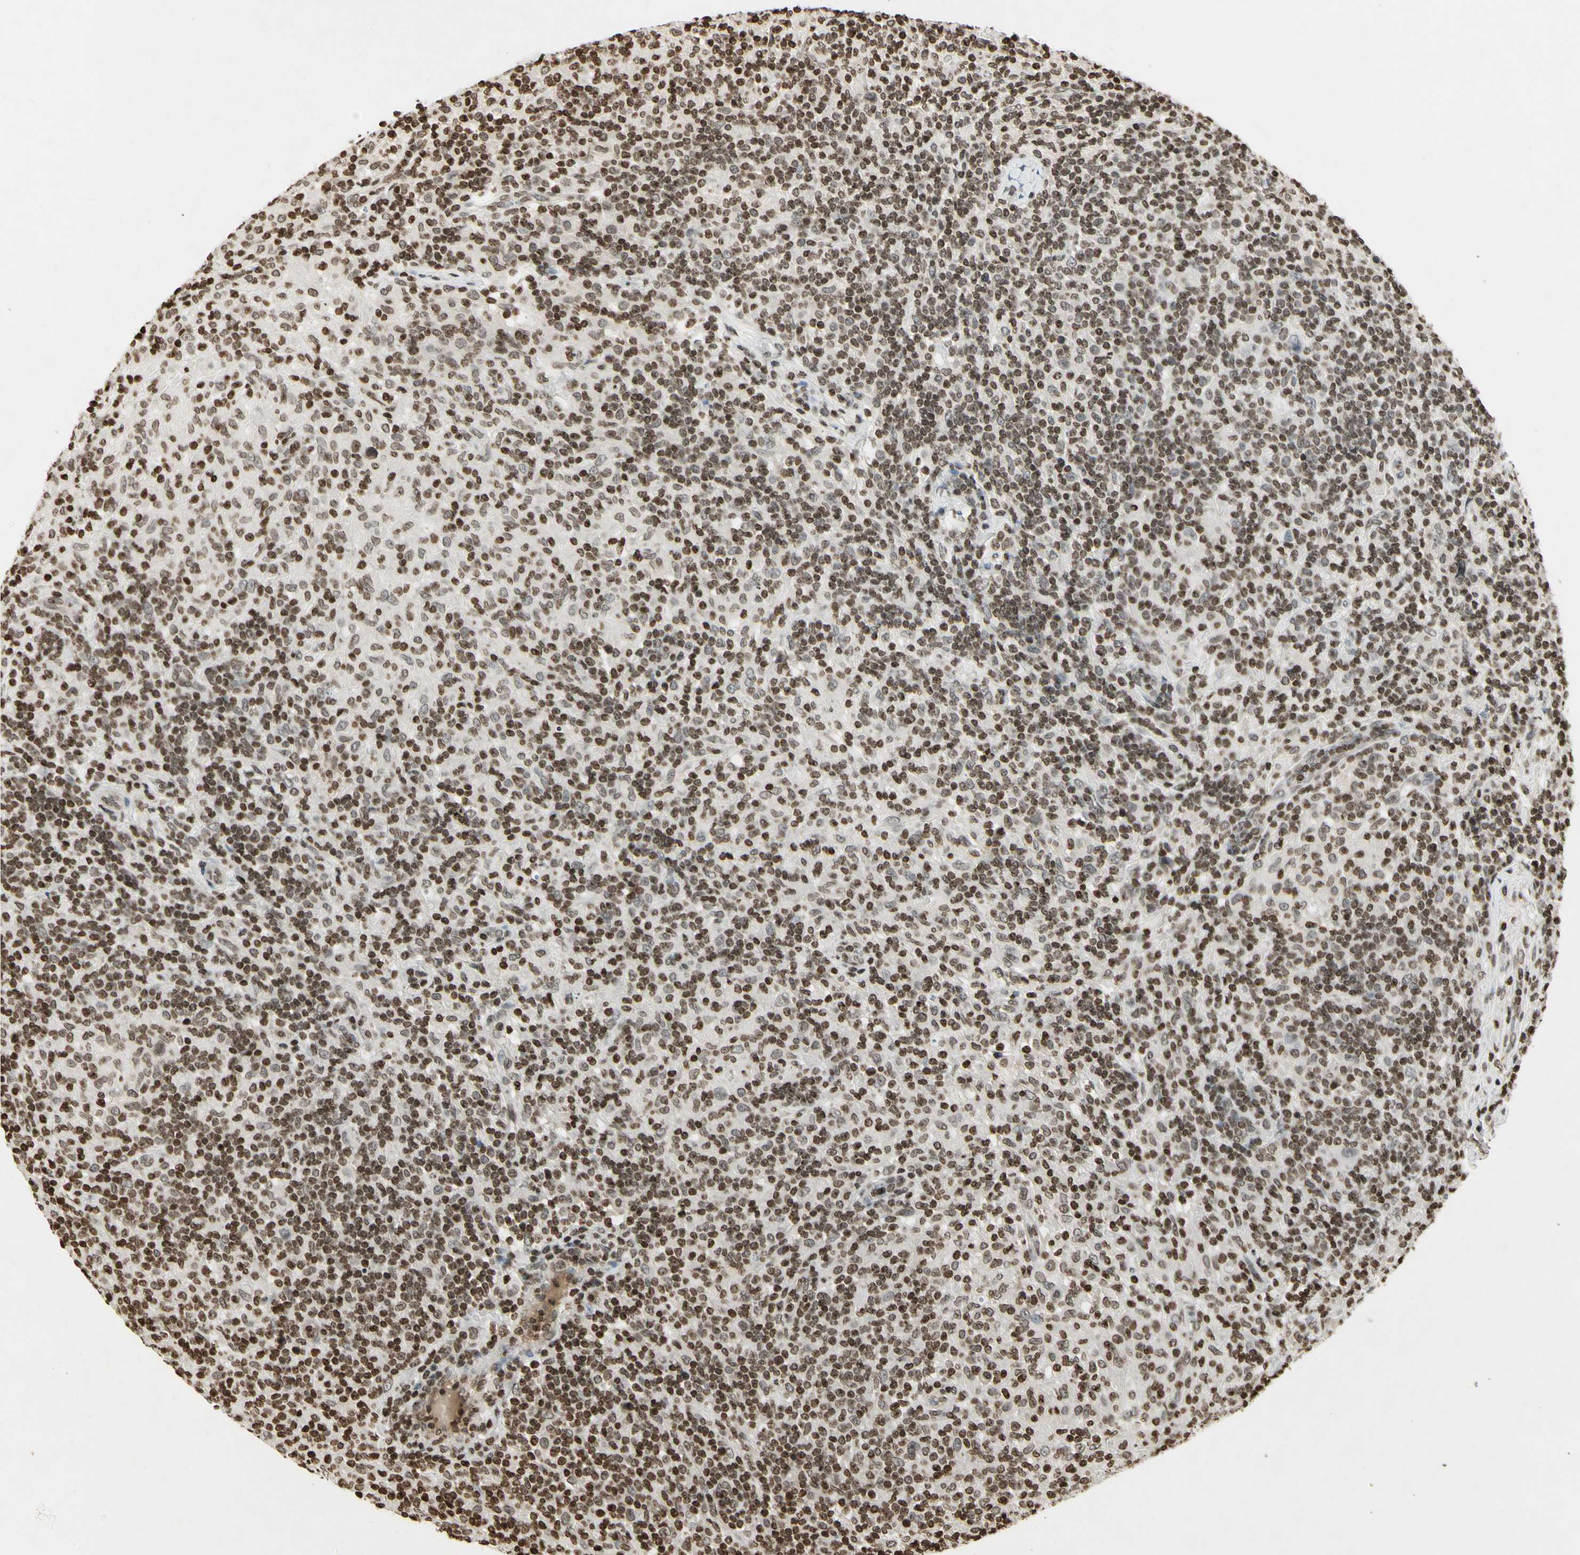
{"staining": {"intensity": "weak", "quantity": "25%-75%", "location": "nuclear"}, "tissue": "lymphoma", "cell_type": "Tumor cells", "image_type": "cancer", "snomed": [{"axis": "morphology", "description": "Hodgkin's disease, NOS"}, {"axis": "topography", "description": "Lymph node"}], "caption": "Immunohistochemical staining of human Hodgkin's disease exhibits low levels of weak nuclear staining in about 25%-75% of tumor cells.", "gene": "RORA", "patient": {"sex": "male", "age": 70}}